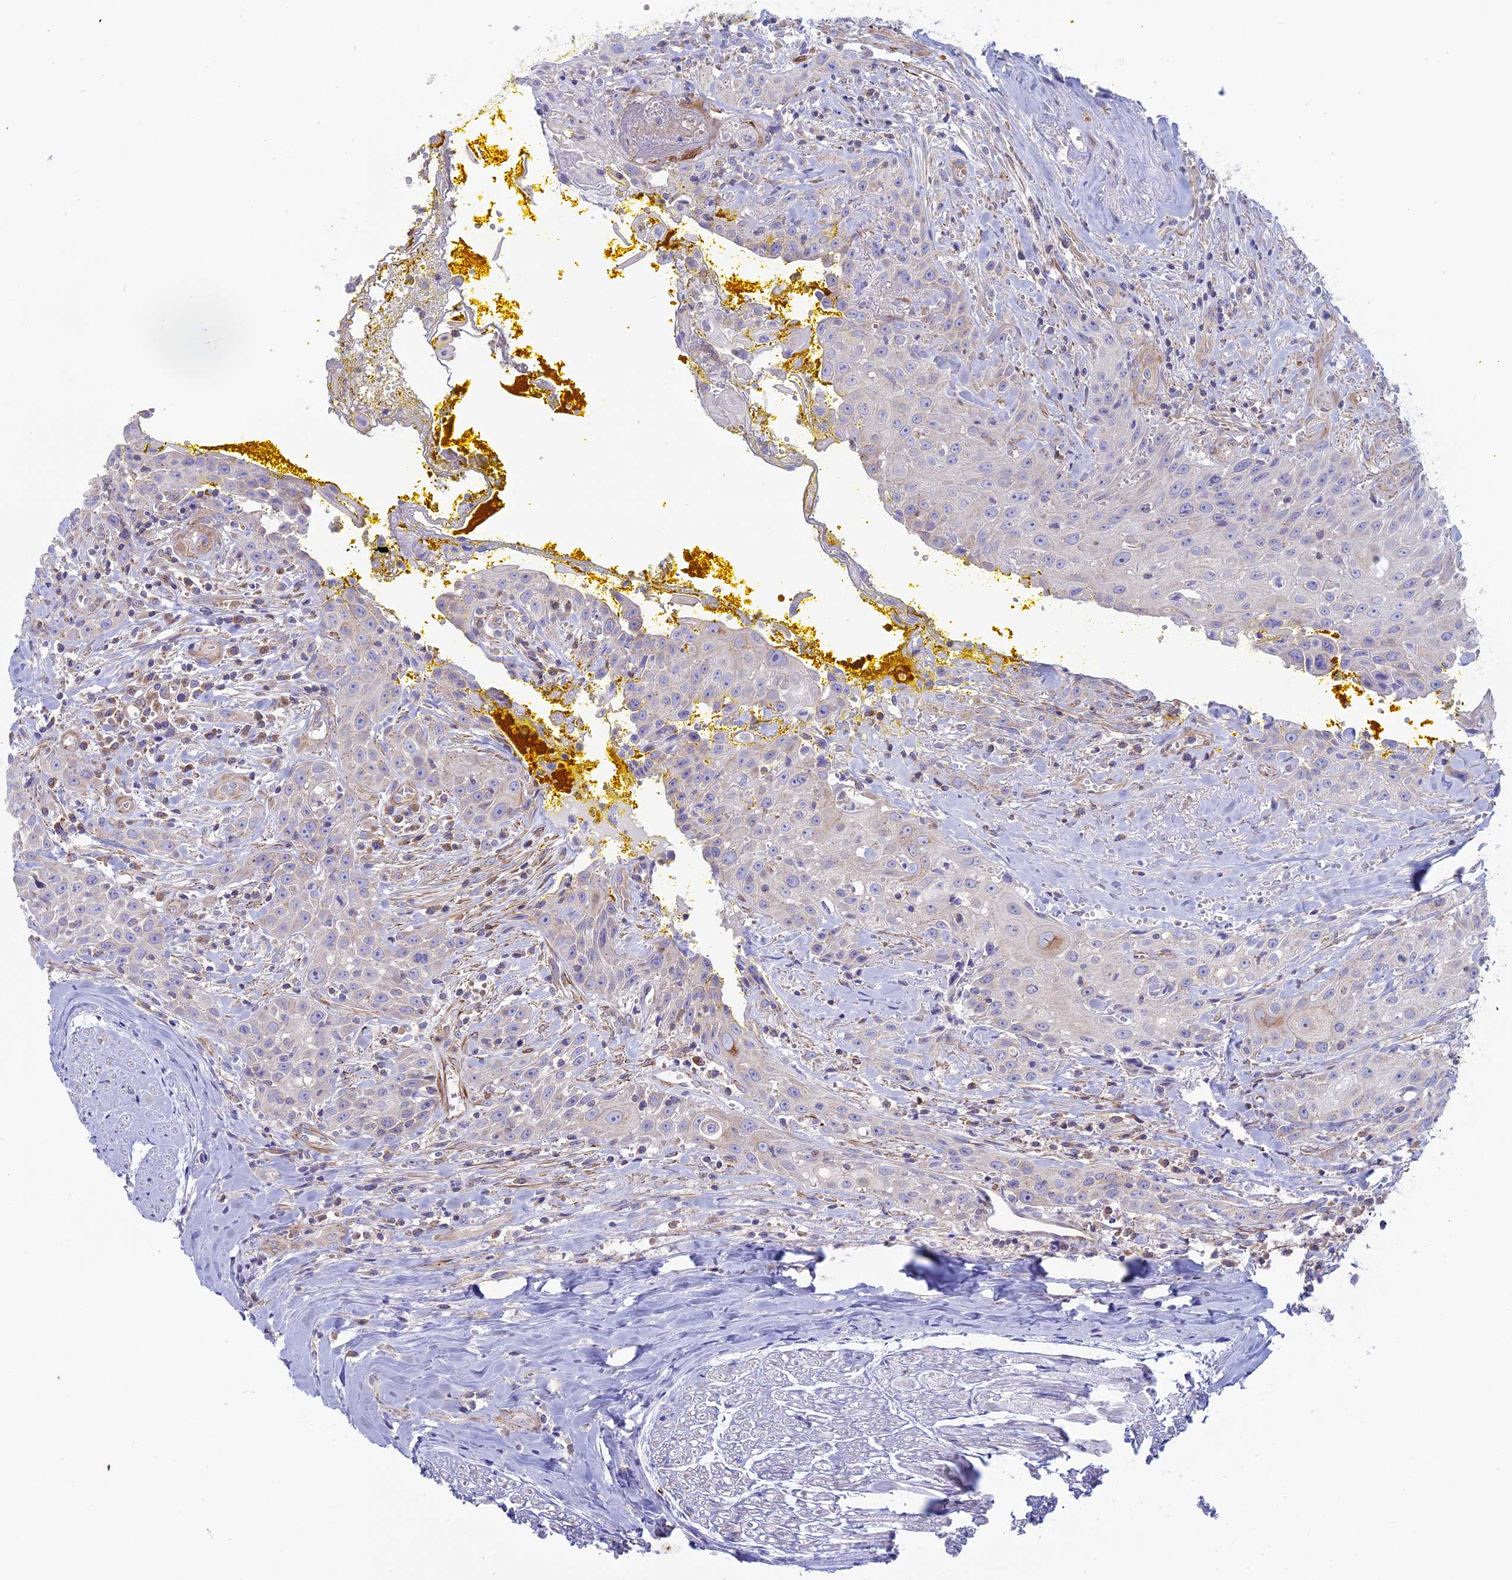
{"staining": {"intensity": "moderate", "quantity": "<25%", "location": "cytoplasmic/membranous"}, "tissue": "head and neck cancer", "cell_type": "Tumor cells", "image_type": "cancer", "snomed": [{"axis": "morphology", "description": "Squamous cell carcinoma, NOS"}, {"axis": "topography", "description": "Oral tissue"}, {"axis": "topography", "description": "Head-Neck"}], "caption": "Brown immunohistochemical staining in head and neck cancer shows moderate cytoplasmic/membranous staining in about <25% of tumor cells.", "gene": "MYO5B", "patient": {"sex": "female", "age": 82}}